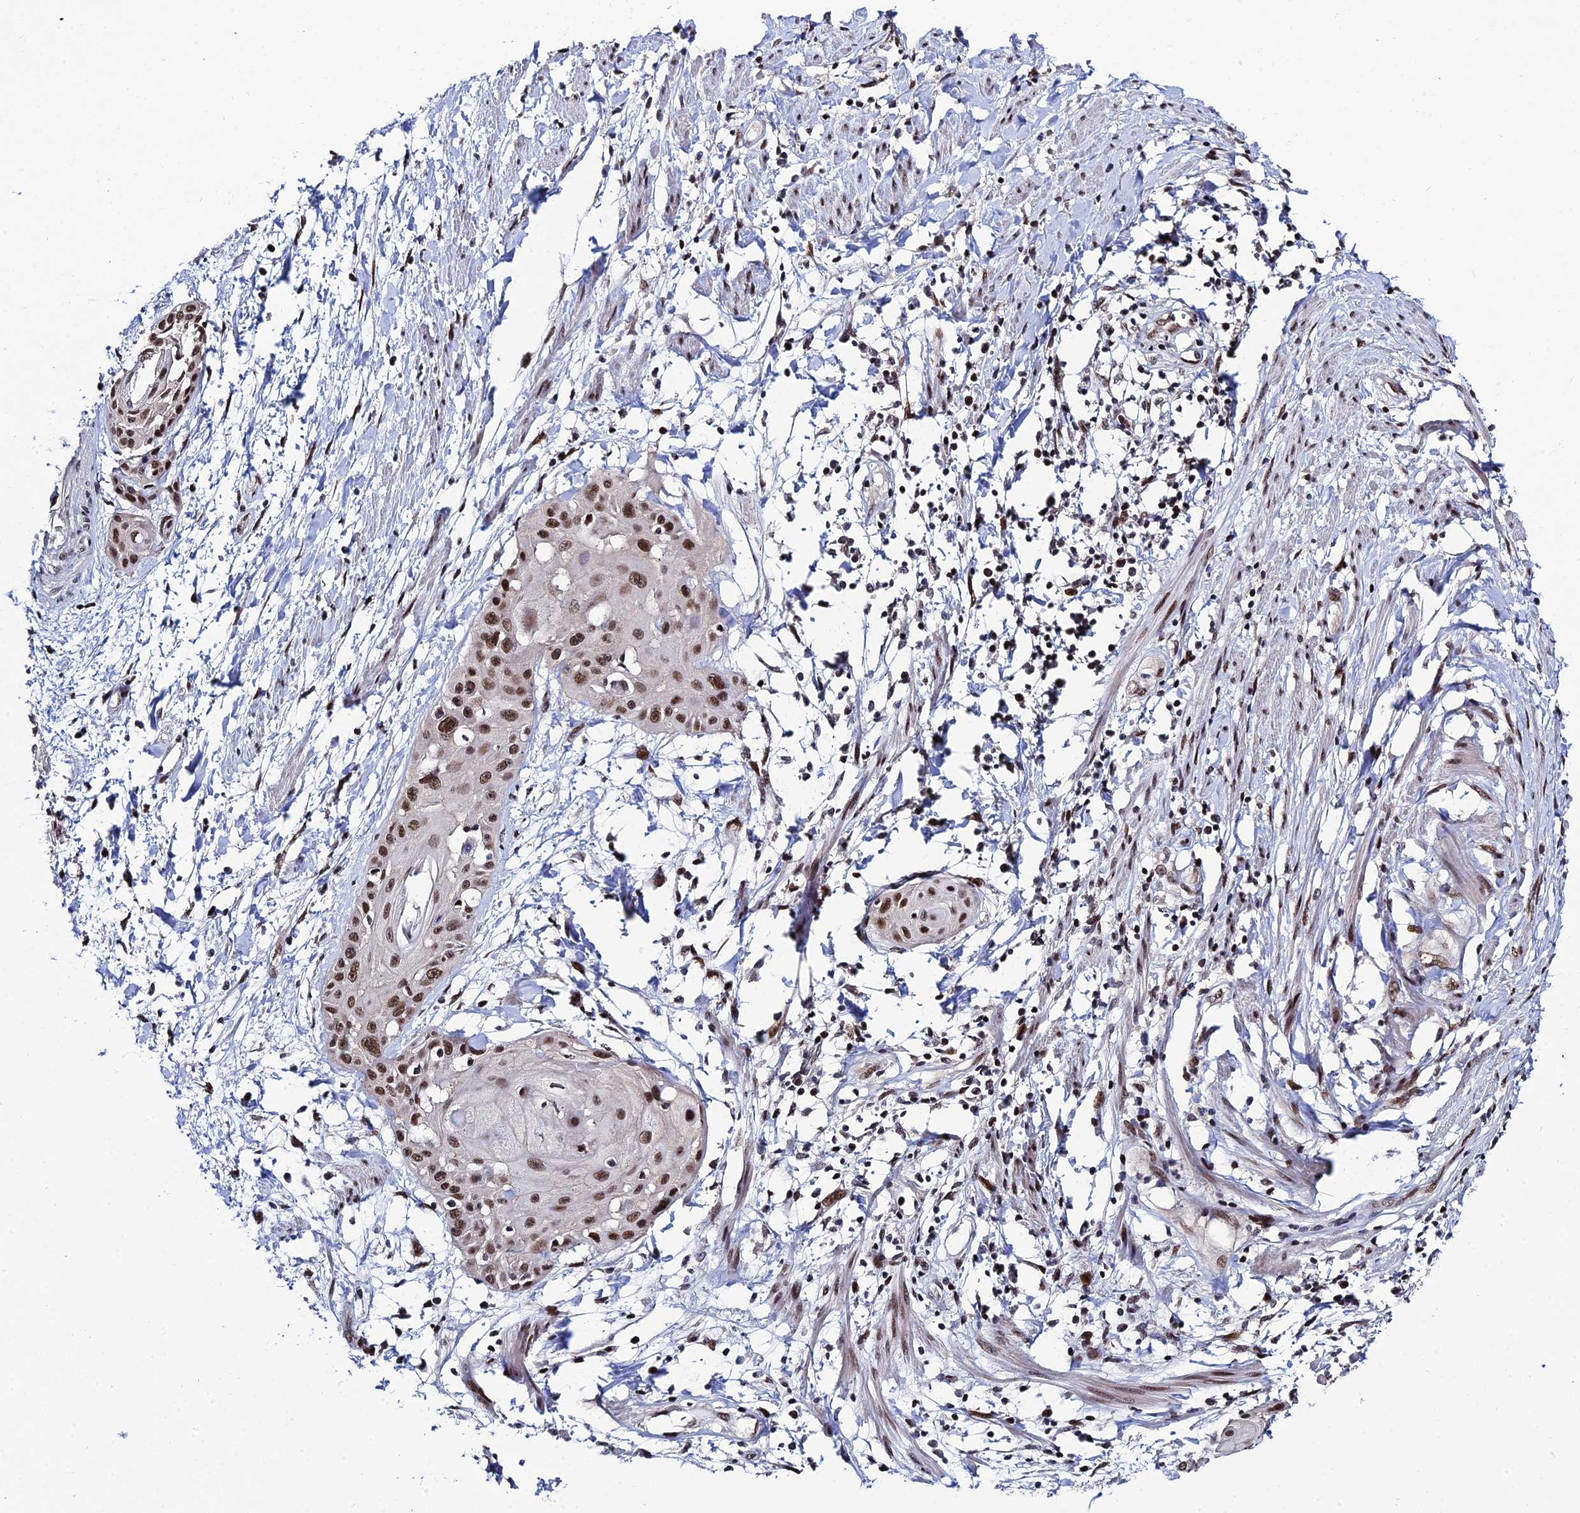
{"staining": {"intensity": "moderate", "quantity": ">75%", "location": "nuclear"}, "tissue": "cervical cancer", "cell_type": "Tumor cells", "image_type": "cancer", "snomed": [{"axis": "morphology", "description": "Squamous cell carcinoma, NOS"}, {"axis": "topography", "description": "Cervix"}], "caption": "Immunohistochemistry staining of cervical cancer (squamous cell carcinoma), which displays medium levels of moderate nuclear expression in about >75% of tumor cells indicating moderate nuclear protein expression. The staining was performed using DAB (brown) for protein detection and nuclei were counterstained in hematoxylin (blue).", "gene": "SYT15", "patient": {"sex": "female", "age": 57}}